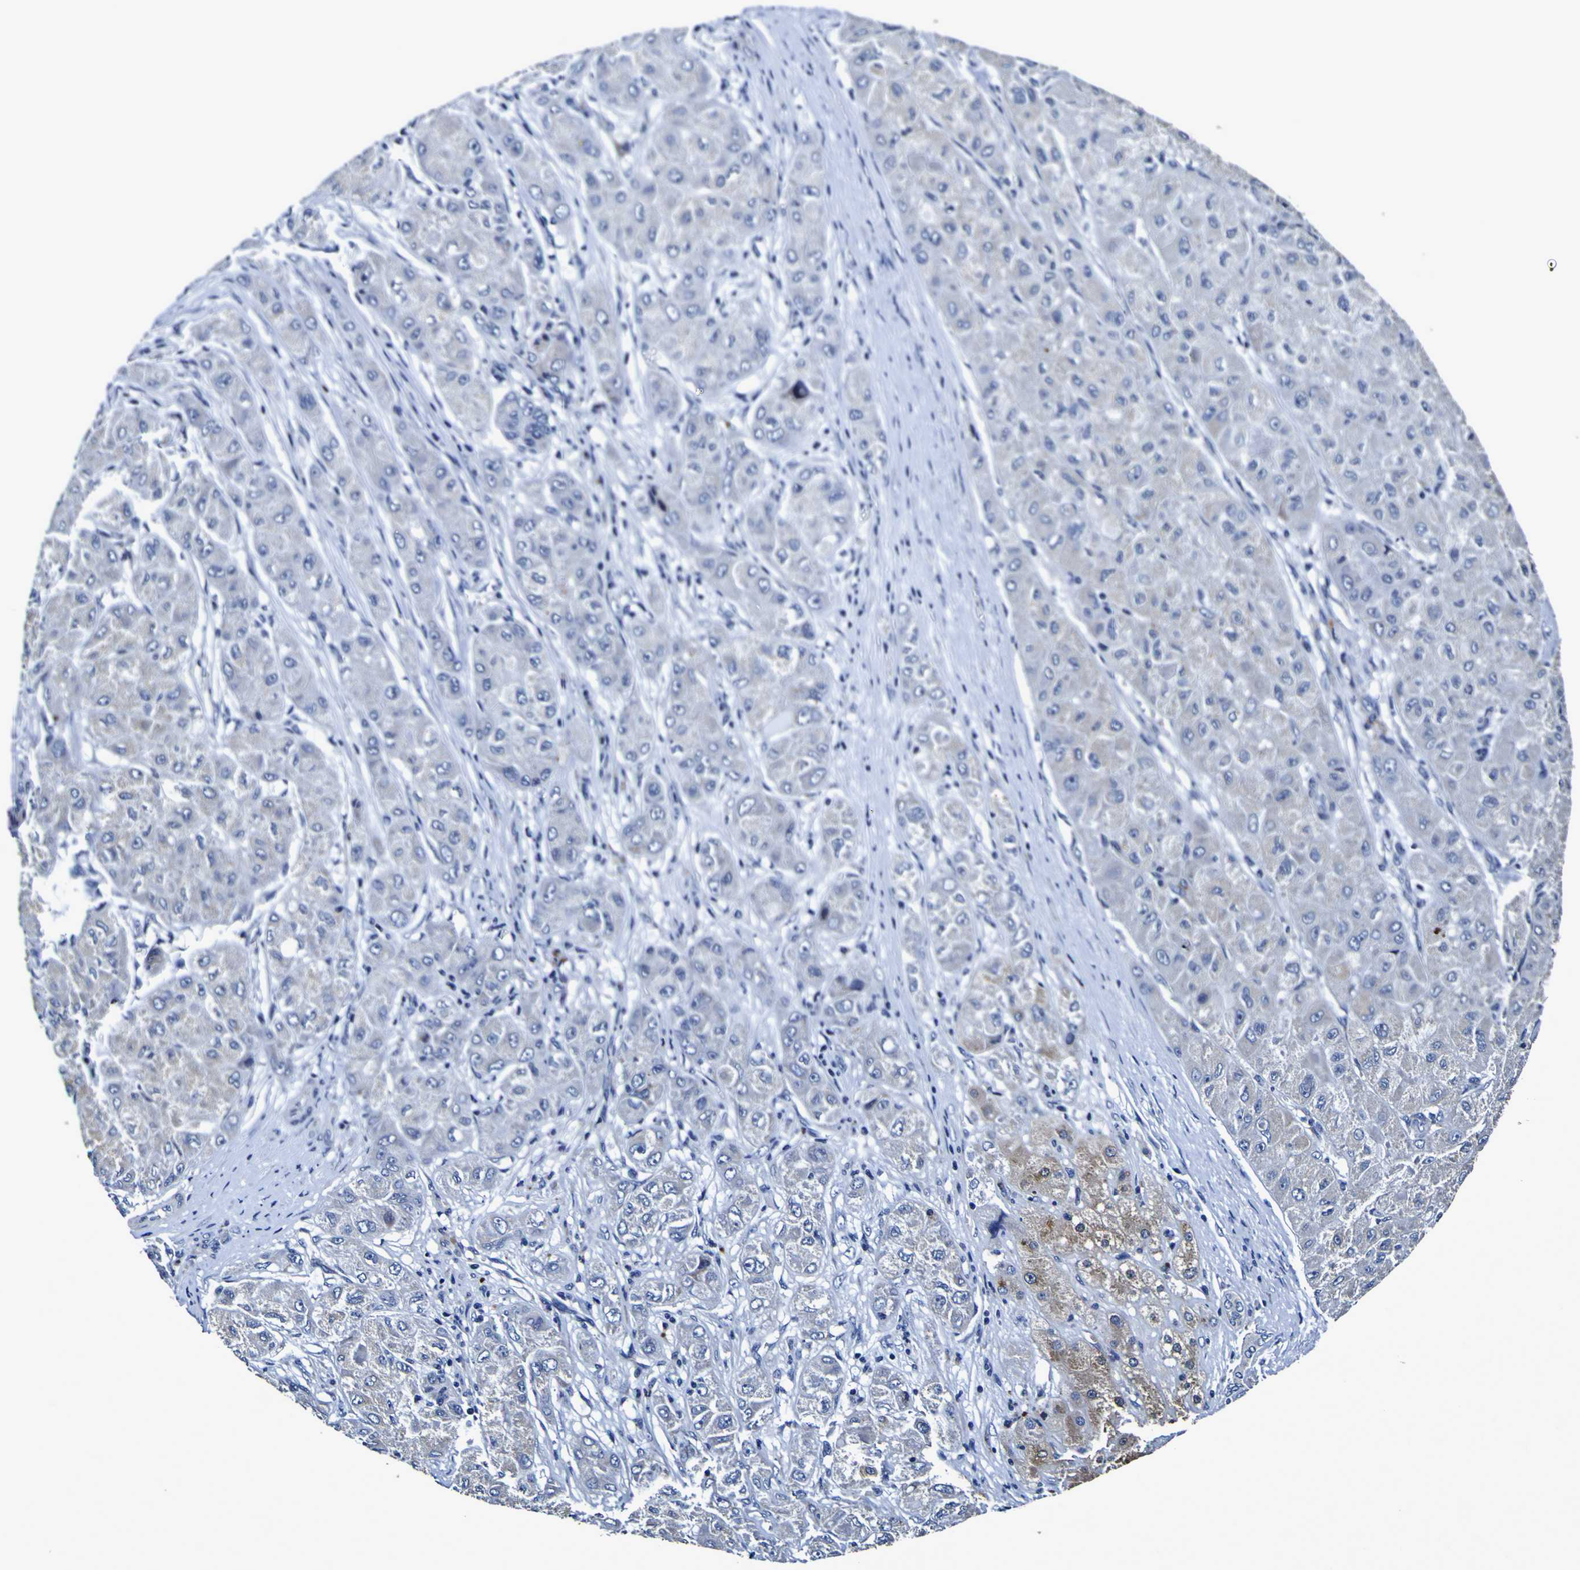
{"staining": {"intensity": "negative", "quantity": "none", "location": "none"}, "tissue": "liver cancer", "cell_type": "Tumor cells", "image_type": "cancer", "snomed": [{"axis": "morphology", "description": "Carcinoma, Hepatocellular, NOS"}, {"axis": "topography", "description": "Liver"}], "caption": "The histopathology image demonstrates no staining of tumor cells in liver cancer (hepatocellular carcinoma).", "gene": "PANK4", "patient": {"sex": "male", "age": 80}}